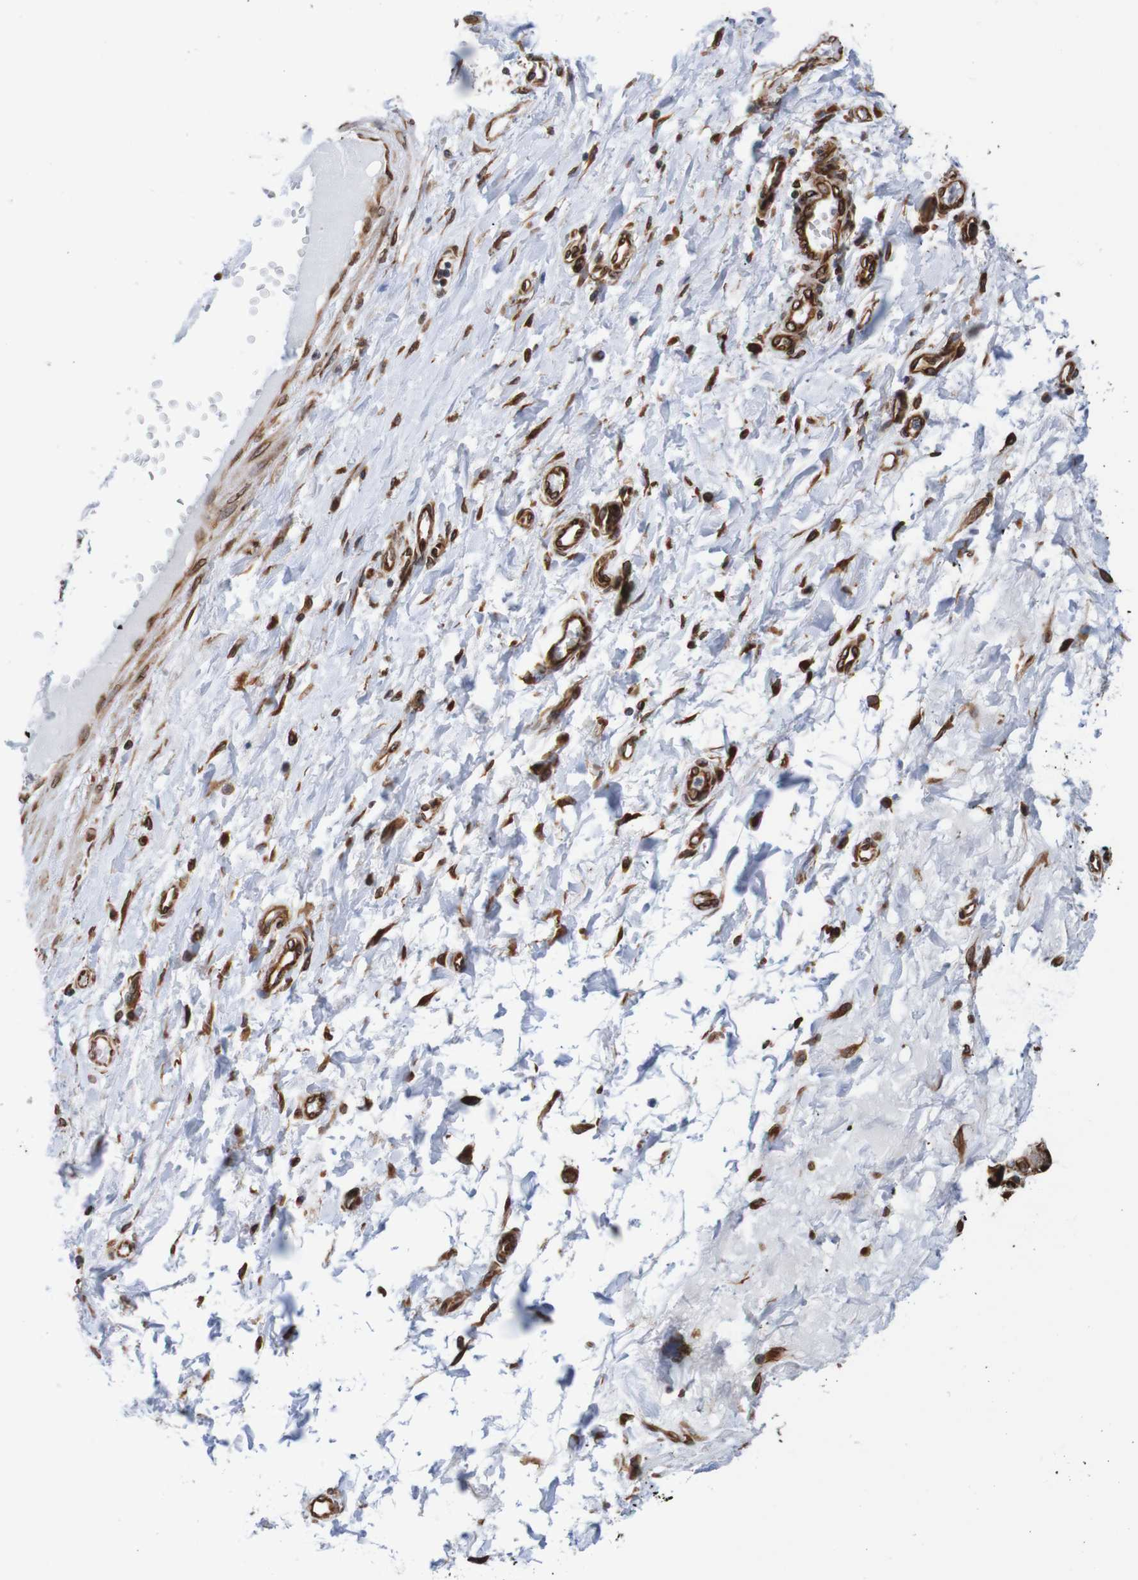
{"staining": {"intensity": "weak", "quantity": ">75%", "location": "cytoplasmic/membranous"}, "tissue": "adipose tissue", "cell_type": "Adipocytes", "image_type": "normal", "snomed": [{"axis": "morphology", "description": "Normal tissue, NOS"}, {"axis": "morphology", "description": "Adenocarcinoma, NOS"}, {"axis": "topography", "description": "Esophagus"}], "caption": "Immunohistochemistry (IHC) histopathology image of normal adipose tissue: adipose tissue stained using immunohistochemistry displays low levels of weak protein expression localized specifically in the cytoplasmic/membranous of adipocytes, appearing as a cytoplasmic/membranous brown color.", "gene": "TMEM109", "patient": {"sex": "male", "age": 62}}